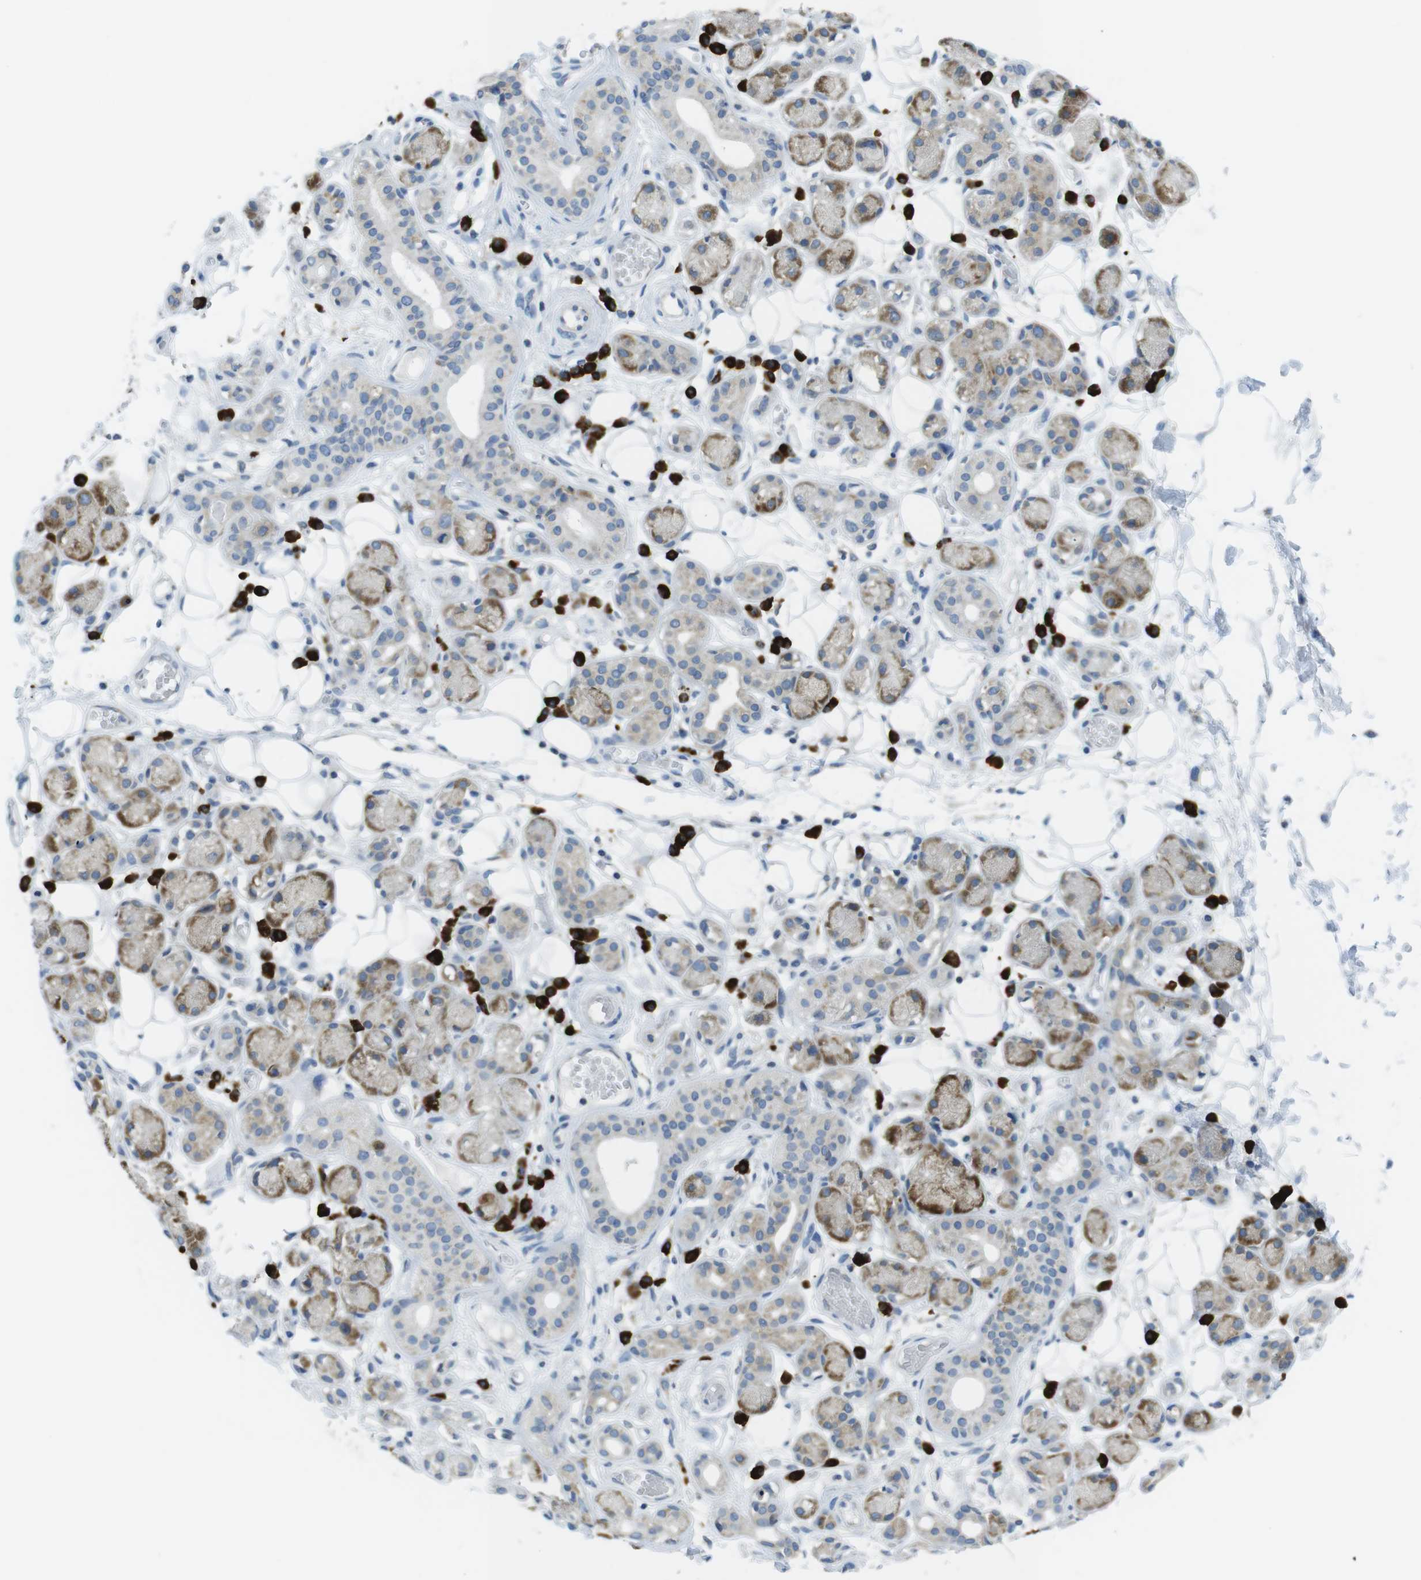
{"staining": {"intensity": "negative", "quantity": "none", "location": "none"}, "tissue": "adipose tissue", "cell_type": "Adipocytes", "image_type": "normal", "snomed": [{"axis": "morphology", "description": "Normal tissue, NOS"}, {"axis": "morphology", "description": "Inflammation, NOS"}, {"axis": "topography", "description": "Vascular tissue"}, {"axis": "topography", "description": "Salivary gland"}], "caption": "The histopathology image reveals no staining of adipocytes in benign adipose tissue.", "gene": "CLPTM1L", "patient": {"sex": "female", "age": 75}}